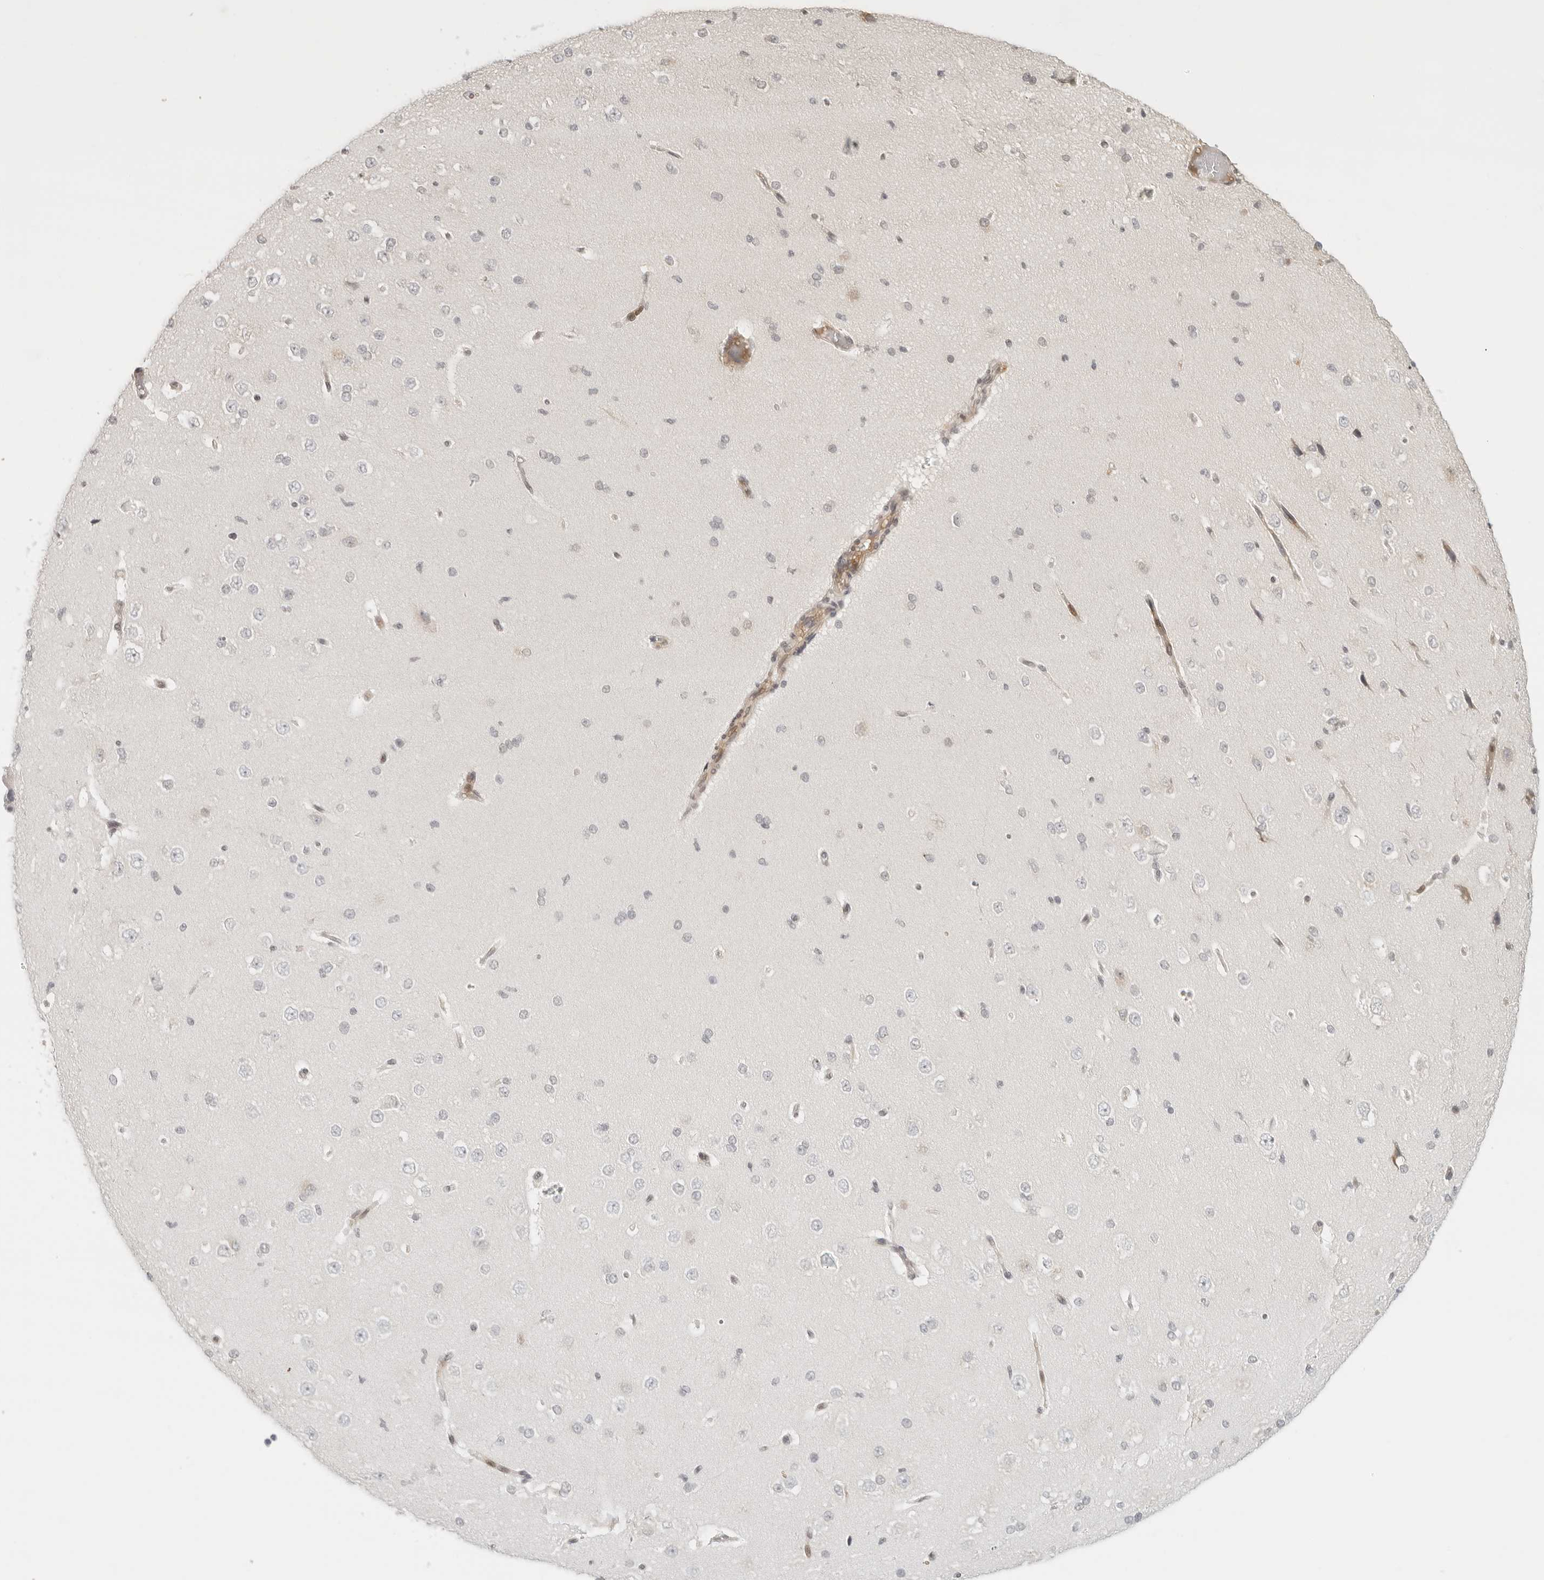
{"staining": {"intensity": "weak", "quantity": "<25%", "location": "cytoplasmic/membranous"}, "tissue": "cerebral cortex", "cell_type": "Endothelial cells", "image_type": "normal", "snomed": [{"axis": "morphology", "description": "Normal tissue, NOS"}, {"axis": "morphology", "description": "Developmental malformation"}, {"axis": "topography", "description": "Cerebral cortex"}], "caption": "Immunohistochemistry (IHC) histopathology image of benign human cerebral cortex stained for a protein (brown), which exhibits no staining in endothelial cells.", "gene": "ZNF678", "patient": {"sex": "female", "age": 30}}